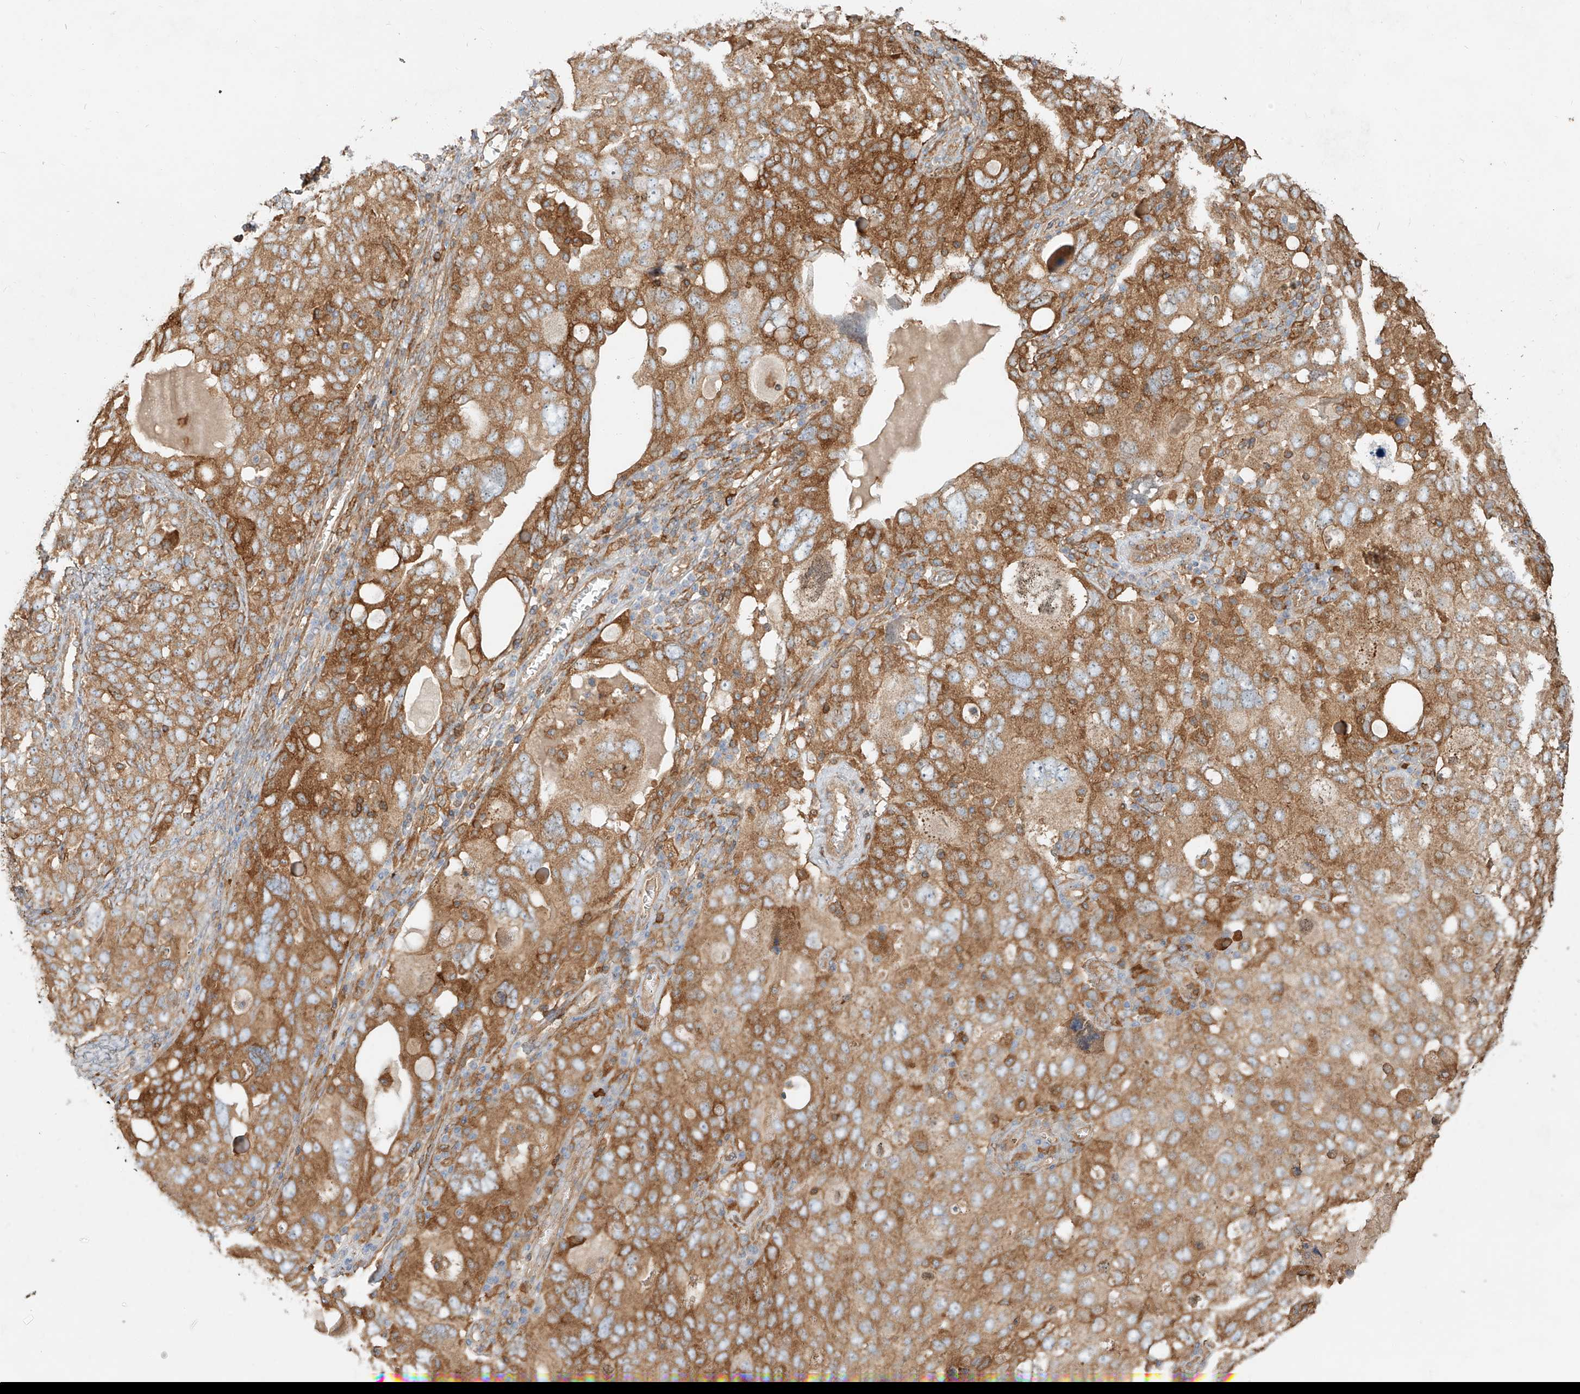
{"staining": {"intensity": "moderate", "quantity": ">75%", "location": "cytoplasmic/membranous"}, "tissue": "ovarian cancer", "cell_type": "Tumor cells", "image_type": "cancer", "snomed": [{"axis": "morphology", "description": "Carcinoma, endometroid"}, {"axis": "topography", "description": "Ovary"}], "caption": "DAB (3,3'-diaminobenzidine) immunohistochemical staining of ovarian cancer (endometroid carcinoma) demonstrates moderate cytoplasmic/membranous protein staining in approximately >75% of tumor cells. (Brightfield microscopy of DAB IHC at high magnification).", "gene": "SNX9", "patient": {"sex": "female", "age": 62}}